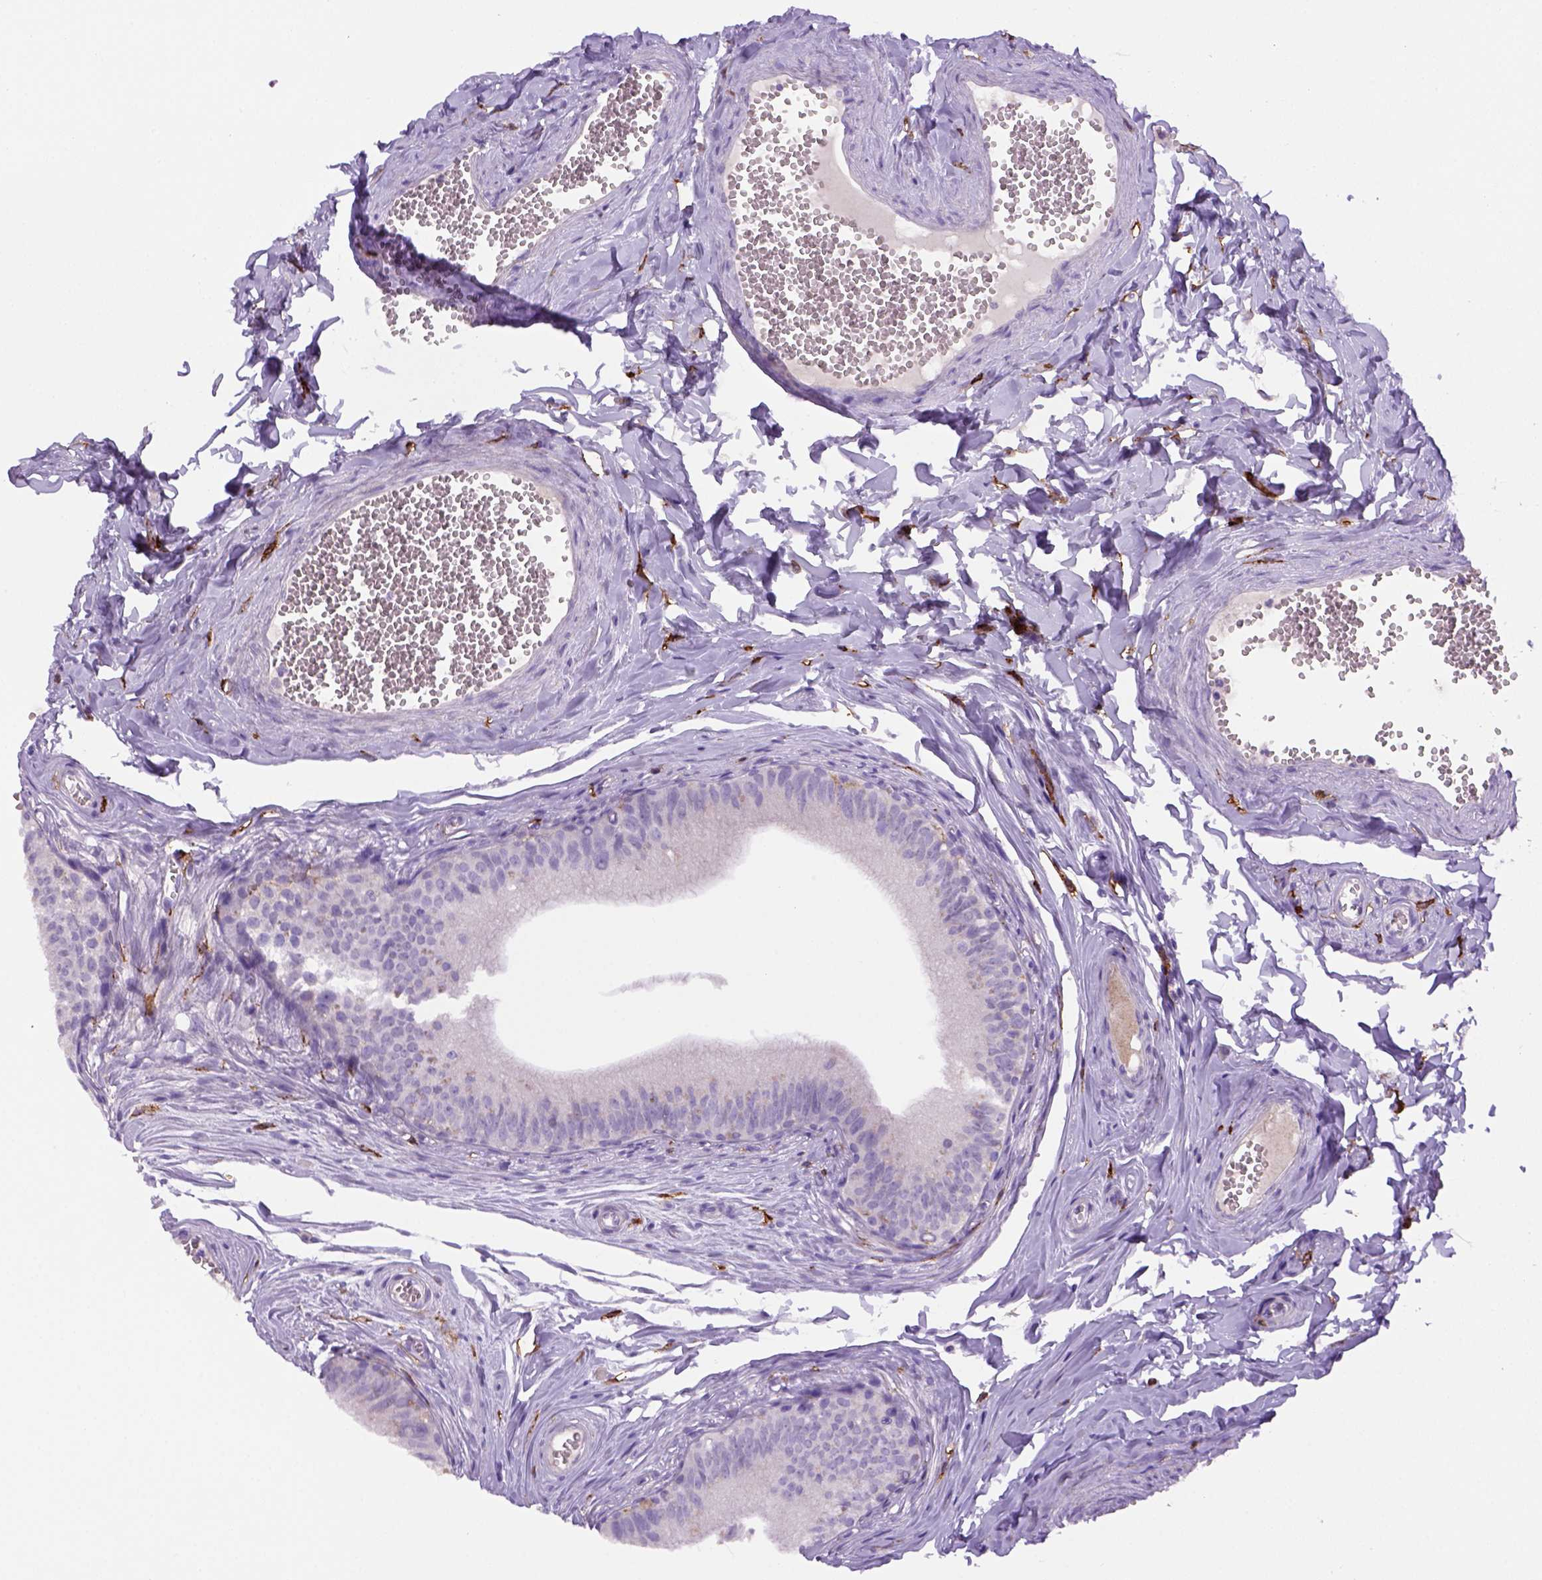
{"staining": {"intensity": "negative", "quantity": "none", "location": "none"}, "tissue": "epididymis", "cell_type": "Glandular cells", "image_type": "normal", "snomed": [{"axis": "morphology", "description": "Normal tissue, NOS"}, {"axis": "topography", "description": "Epididymis"}], "caption": "Glandular cells show no significant protein staining in normal epididymis. (Stains: DAB immunohistochemistry with hematoxylin counter stain, Microscopy: brightfield microscopy at high magnification).", "gene": "CD14", "patient": {"sex": "male", "age": 45}}